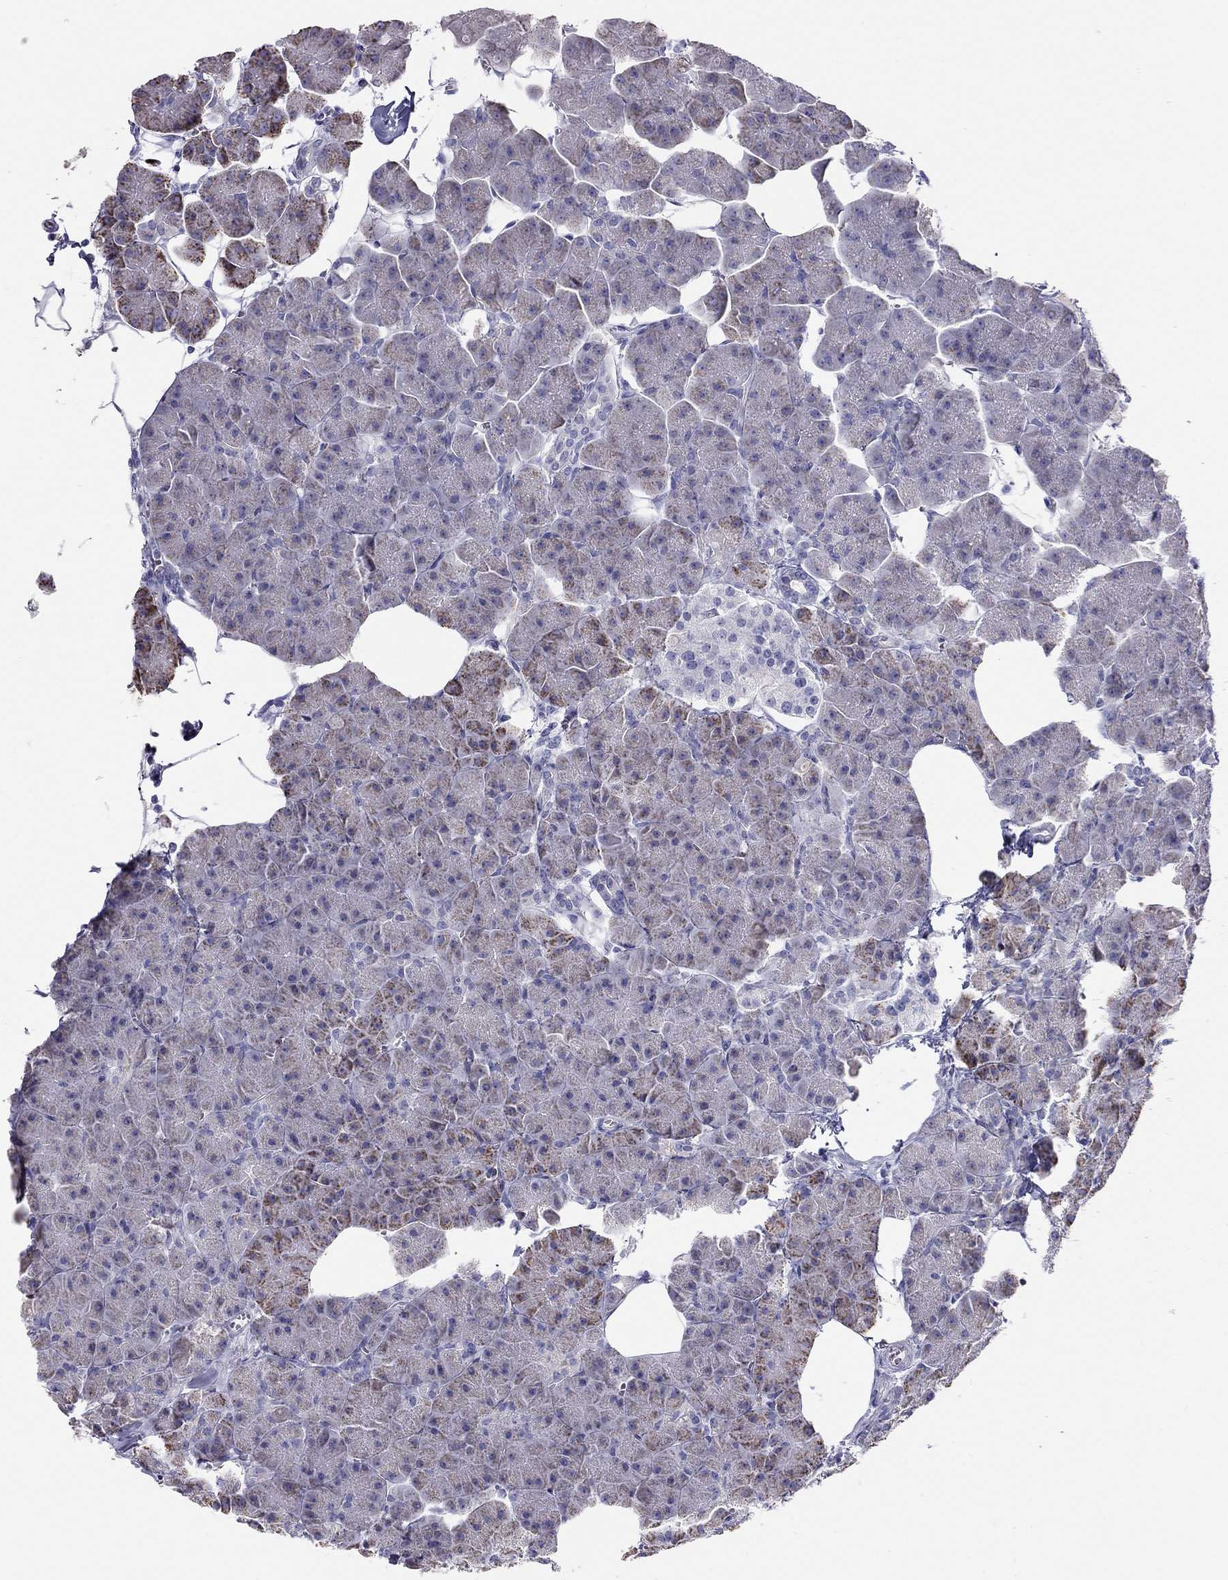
{"staining": {"intensity": "moderate", "quantity": "25%-75%", "location": "cytoplasmic/membranous"}, "tissue": "pancreas", "cell_type": "Exocrine glandular cells", "image_type": "normal", "snomed": [{"axis": "morphology", "description": "Normal tissue, NOS"}, {"axis": "topography", "description": "Adipose tissue"}, {"axis": "topography", "description": "Pancreas"}, {"axis": "topography", "description": "Peripheral nerve tissue"}], "caption": "Pancreas stained with a brown dye exhibits moderate cytoplasmic/membranous positive positivity in about 25%-75% of exocrine glandular cells.", "gene": "KCNV2", "patient": {"sex": "female", "age": 58}}